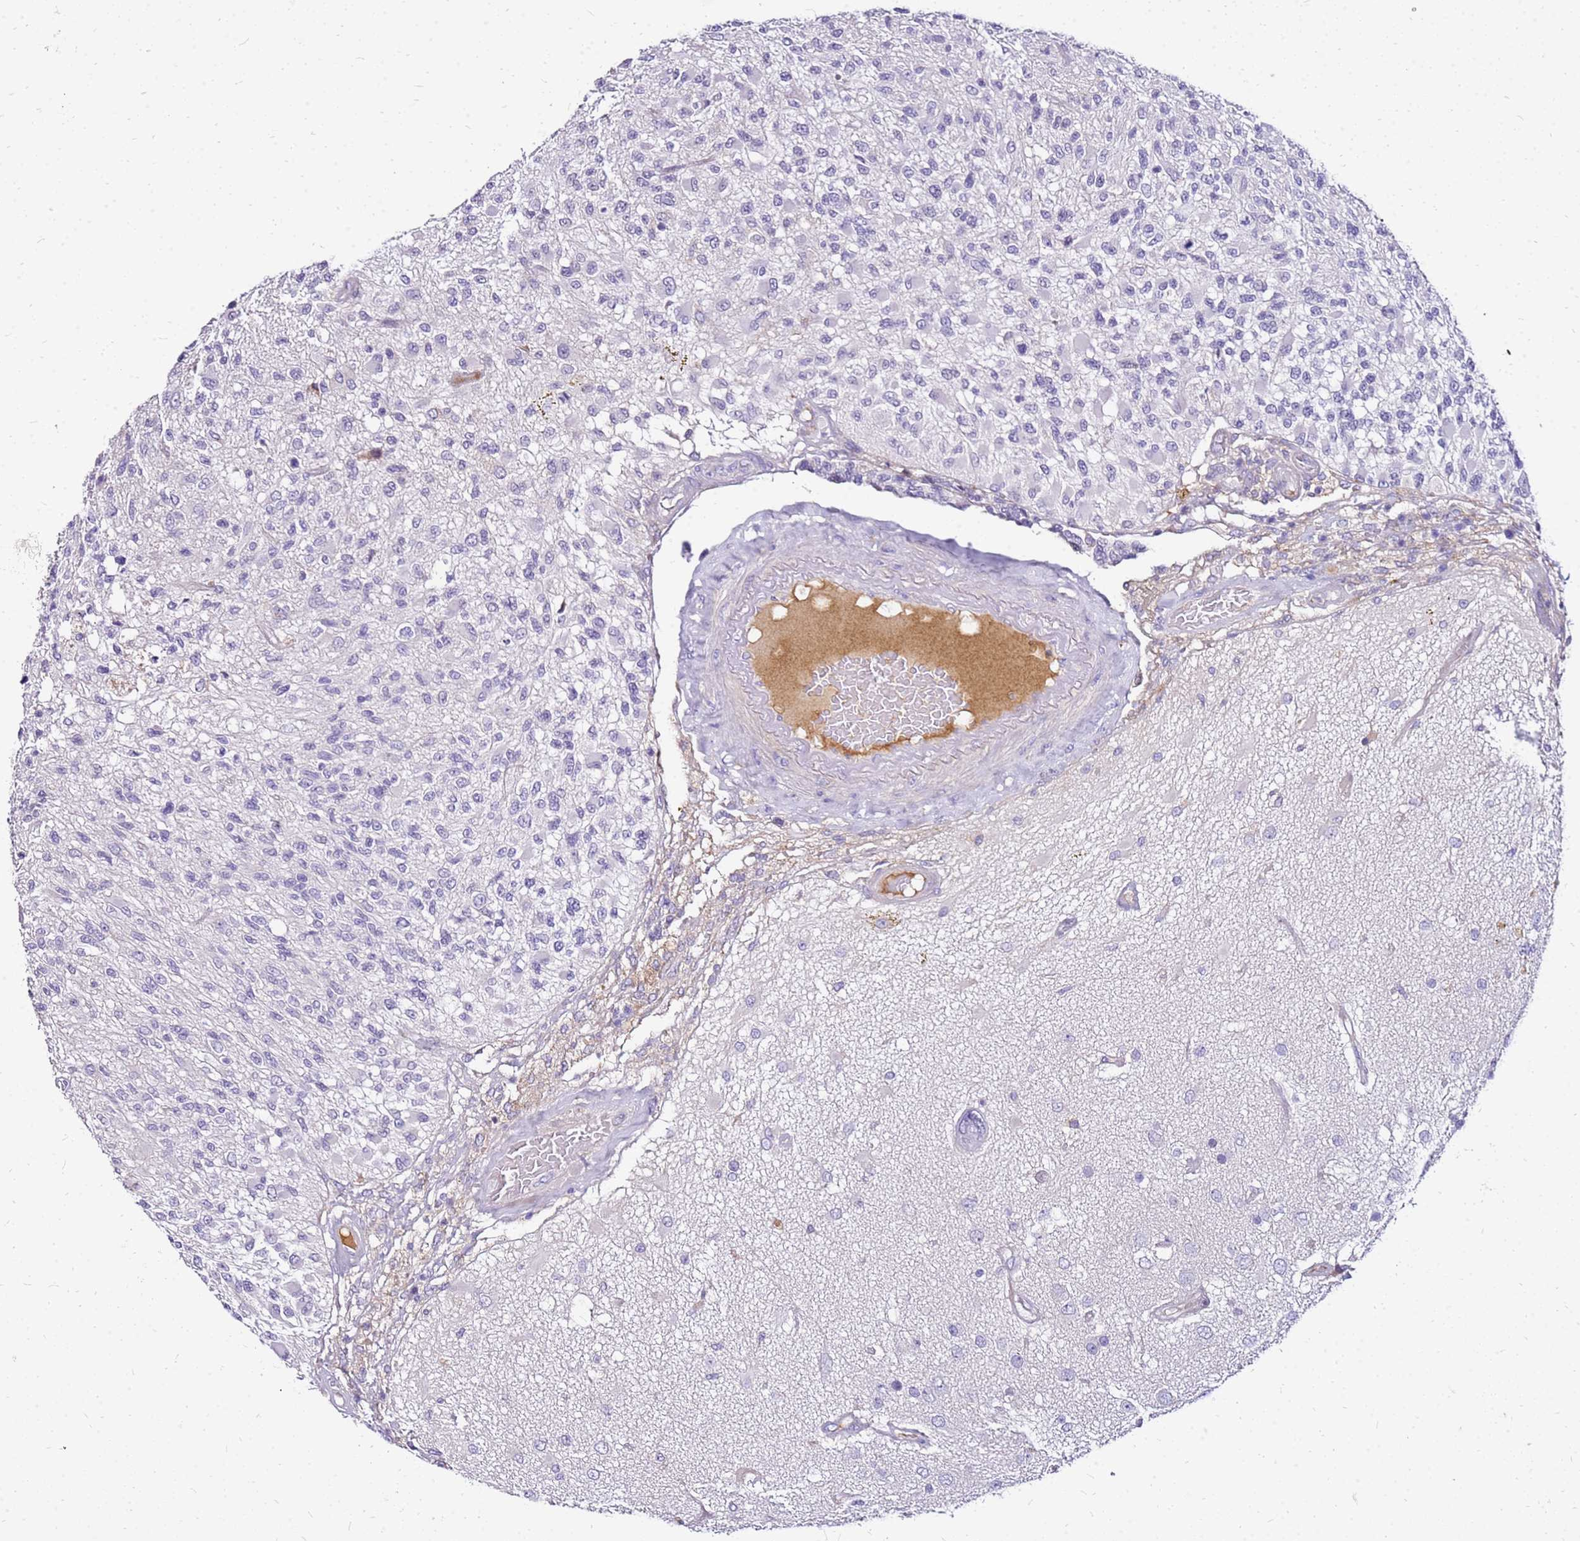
{"staining": {"intensity": "negative", "quantity": "none", "location": "none"}, "tissue": "glioma", "cell_type": "Tumor cells", "image_type": "cancer", "snomed": [{"axis": "morphology", "description": "Glioma, malignant, High grade"}, {"axis": "morphology", "description": "Glioblastoma, NOS"}, {"axis": "topography", "description": "Brain"}], "caption": "Glioblastoma was stained to show a protein in brown. There is no significant staining in tumor cells. (DAB immunohistochemistry visualized using brightfield microscopy, high magnification).", "gene": "DCDC2B", "patient": {"sex": "male", "age": 60}}